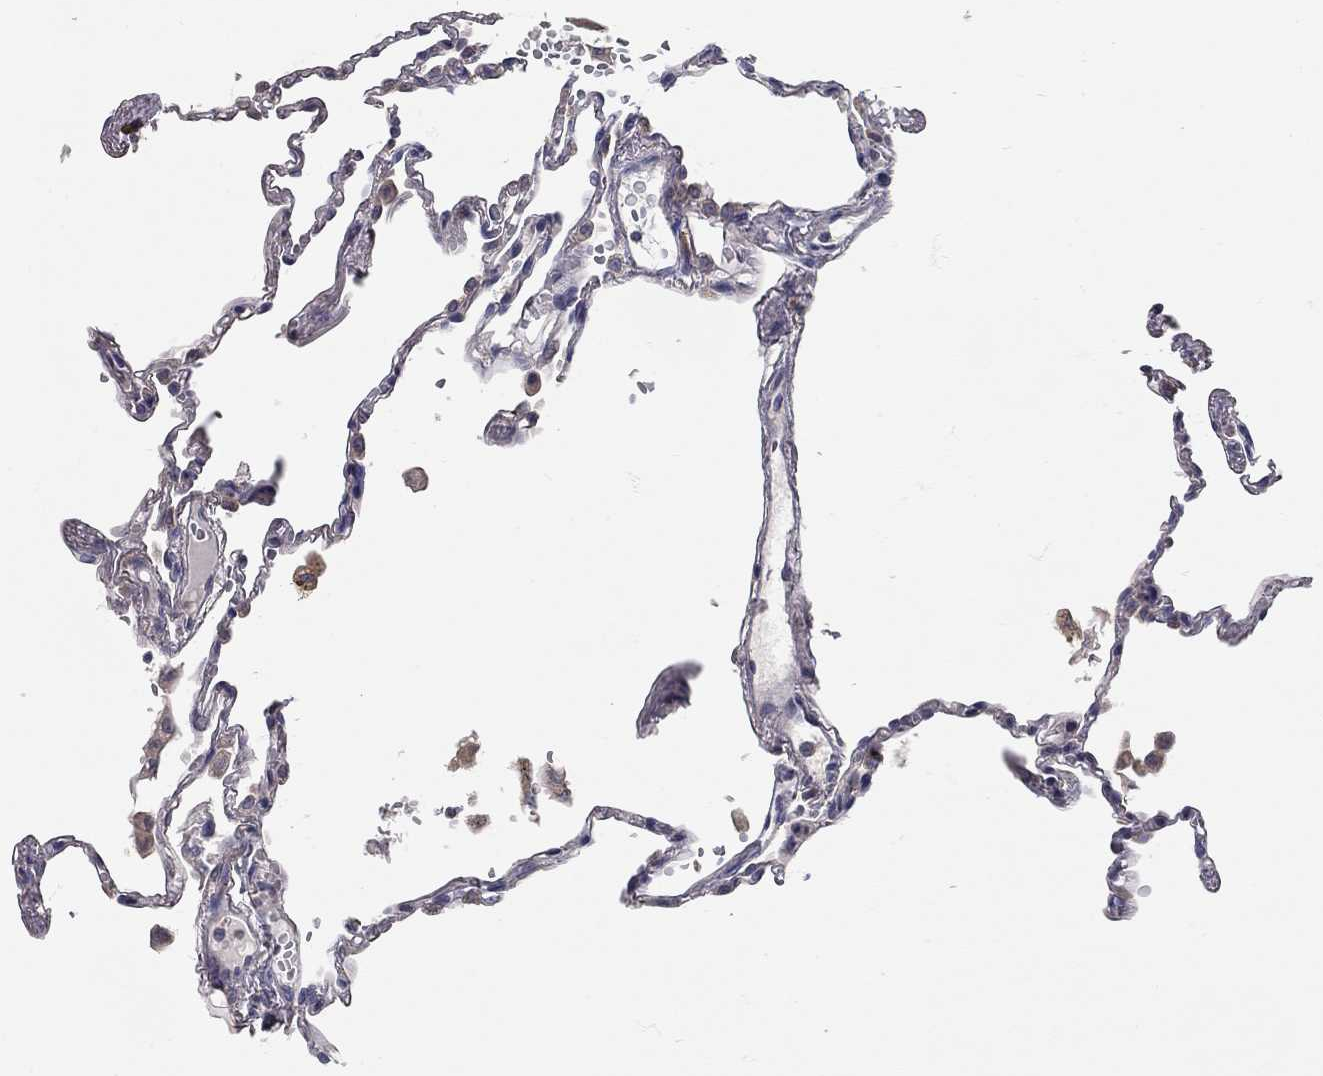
{"staining": {"intensity": "negative", "quantity": "none", "location": "none"}, "tissue": "lung", "cell_type": "Alveolar cells", "image_type": "normal", "snomed": [{"axis": "morphology", "description": "Normal tissue, NOS"}, {"axis": "topography", "description": "Lung"}], "caption": "Unremarkable lung was stained to show a protein in brown. There is no significant staining in alveolar cells. Brightfield microscopy of IHC stained with DAB (3,3'-diaminobenzidine) (brown) and hematoxylin (blue), captured at high magnification.", "gene": "XAGE2", "patient": {"sex": "male", "age": 78}}